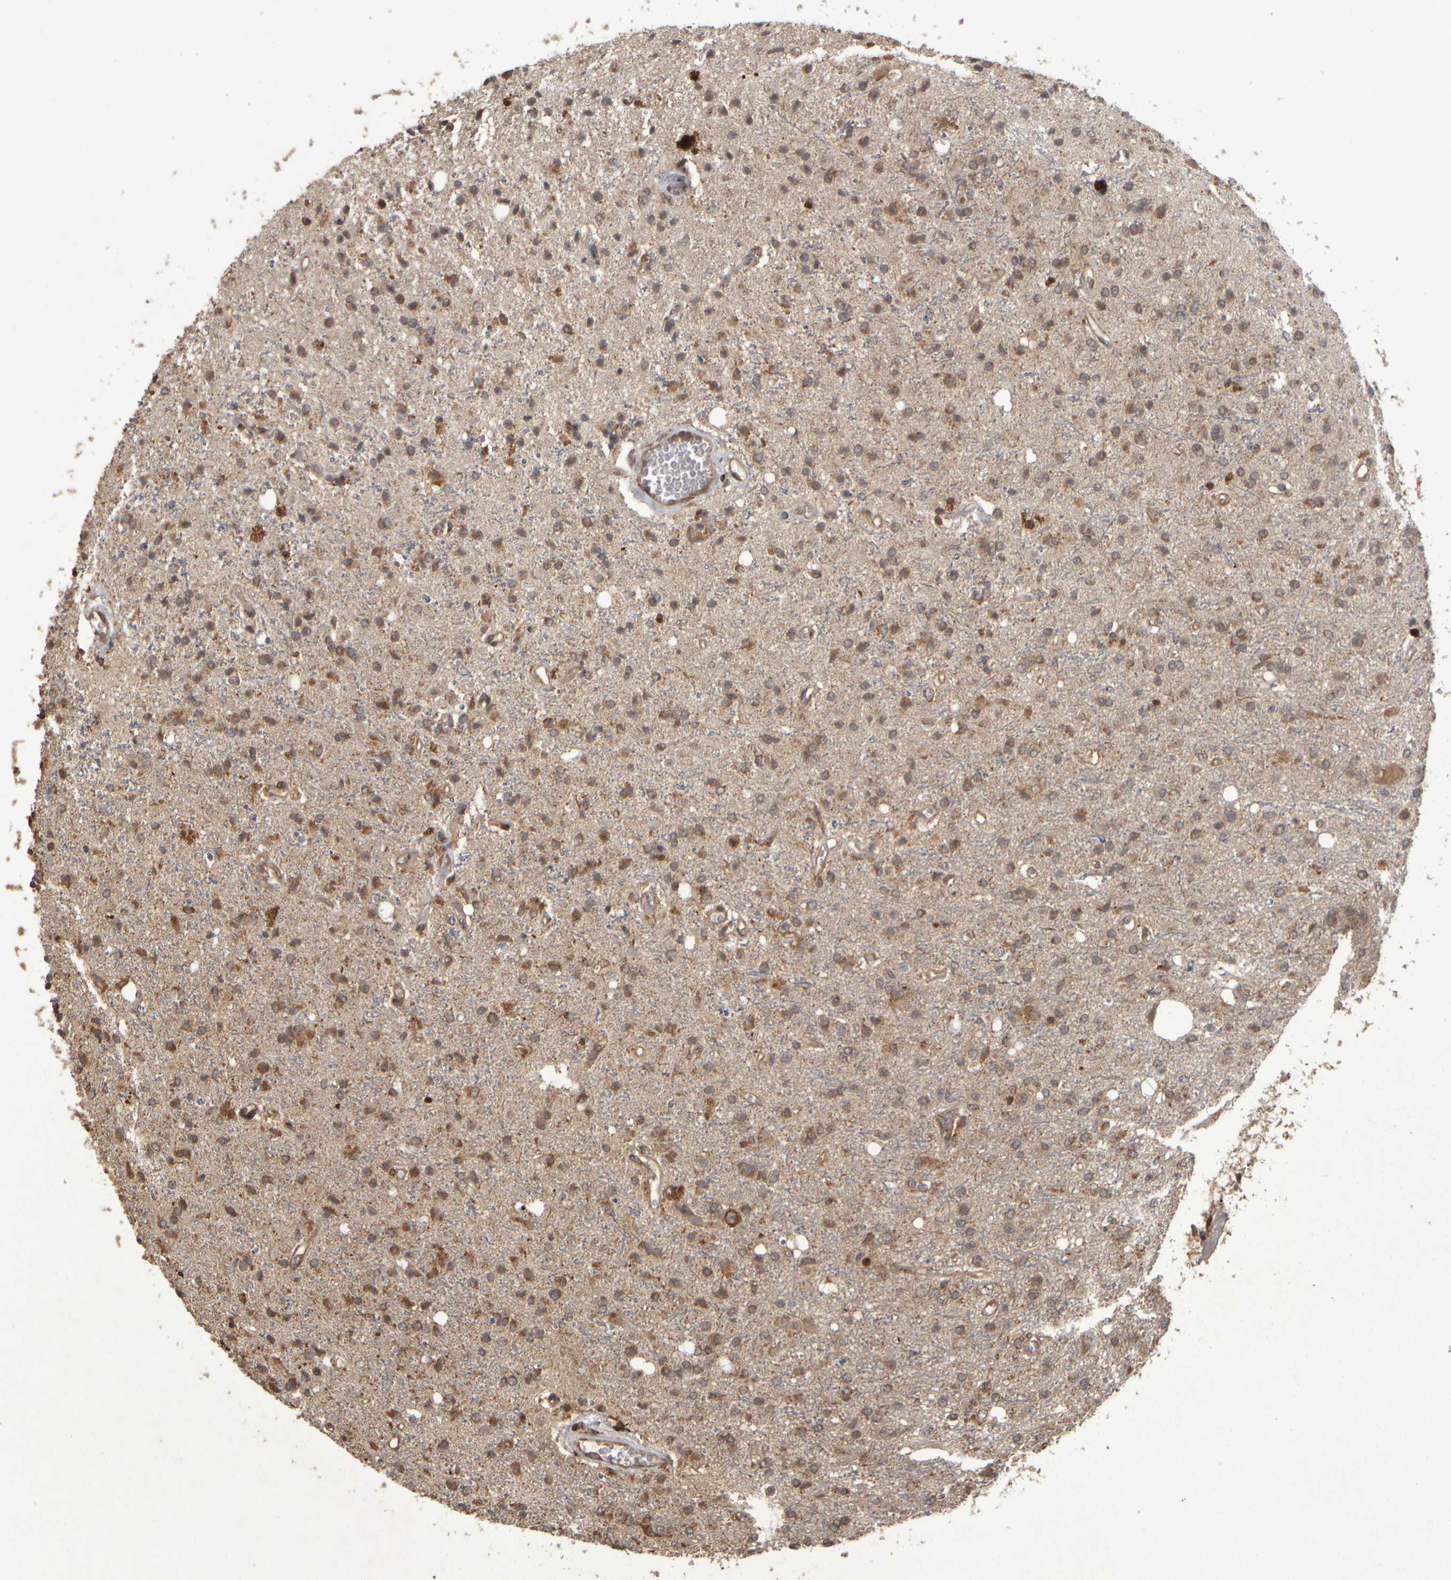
{"staining": {"intensity": "moderate", "quantity": ">75%", "location": "cytoplasmic/membranous"}, "tissue": "glioma", "cell_type": "Tumor cells", "image_type": "cancer", "snomed": [{"axis": "morphology", "description": "Glioma, malignant, High grade"}, {"axis": "topography", "description": "Brain"}], "caption": "Glioma tissue exhibits moderate cytoplasmic/membranous staining in approximately >75% of tumor cells (IHC, brightfield microscopy, high magnification).", "gene": "AGBL3", "patient": {"sex": "male", "age": 47}}